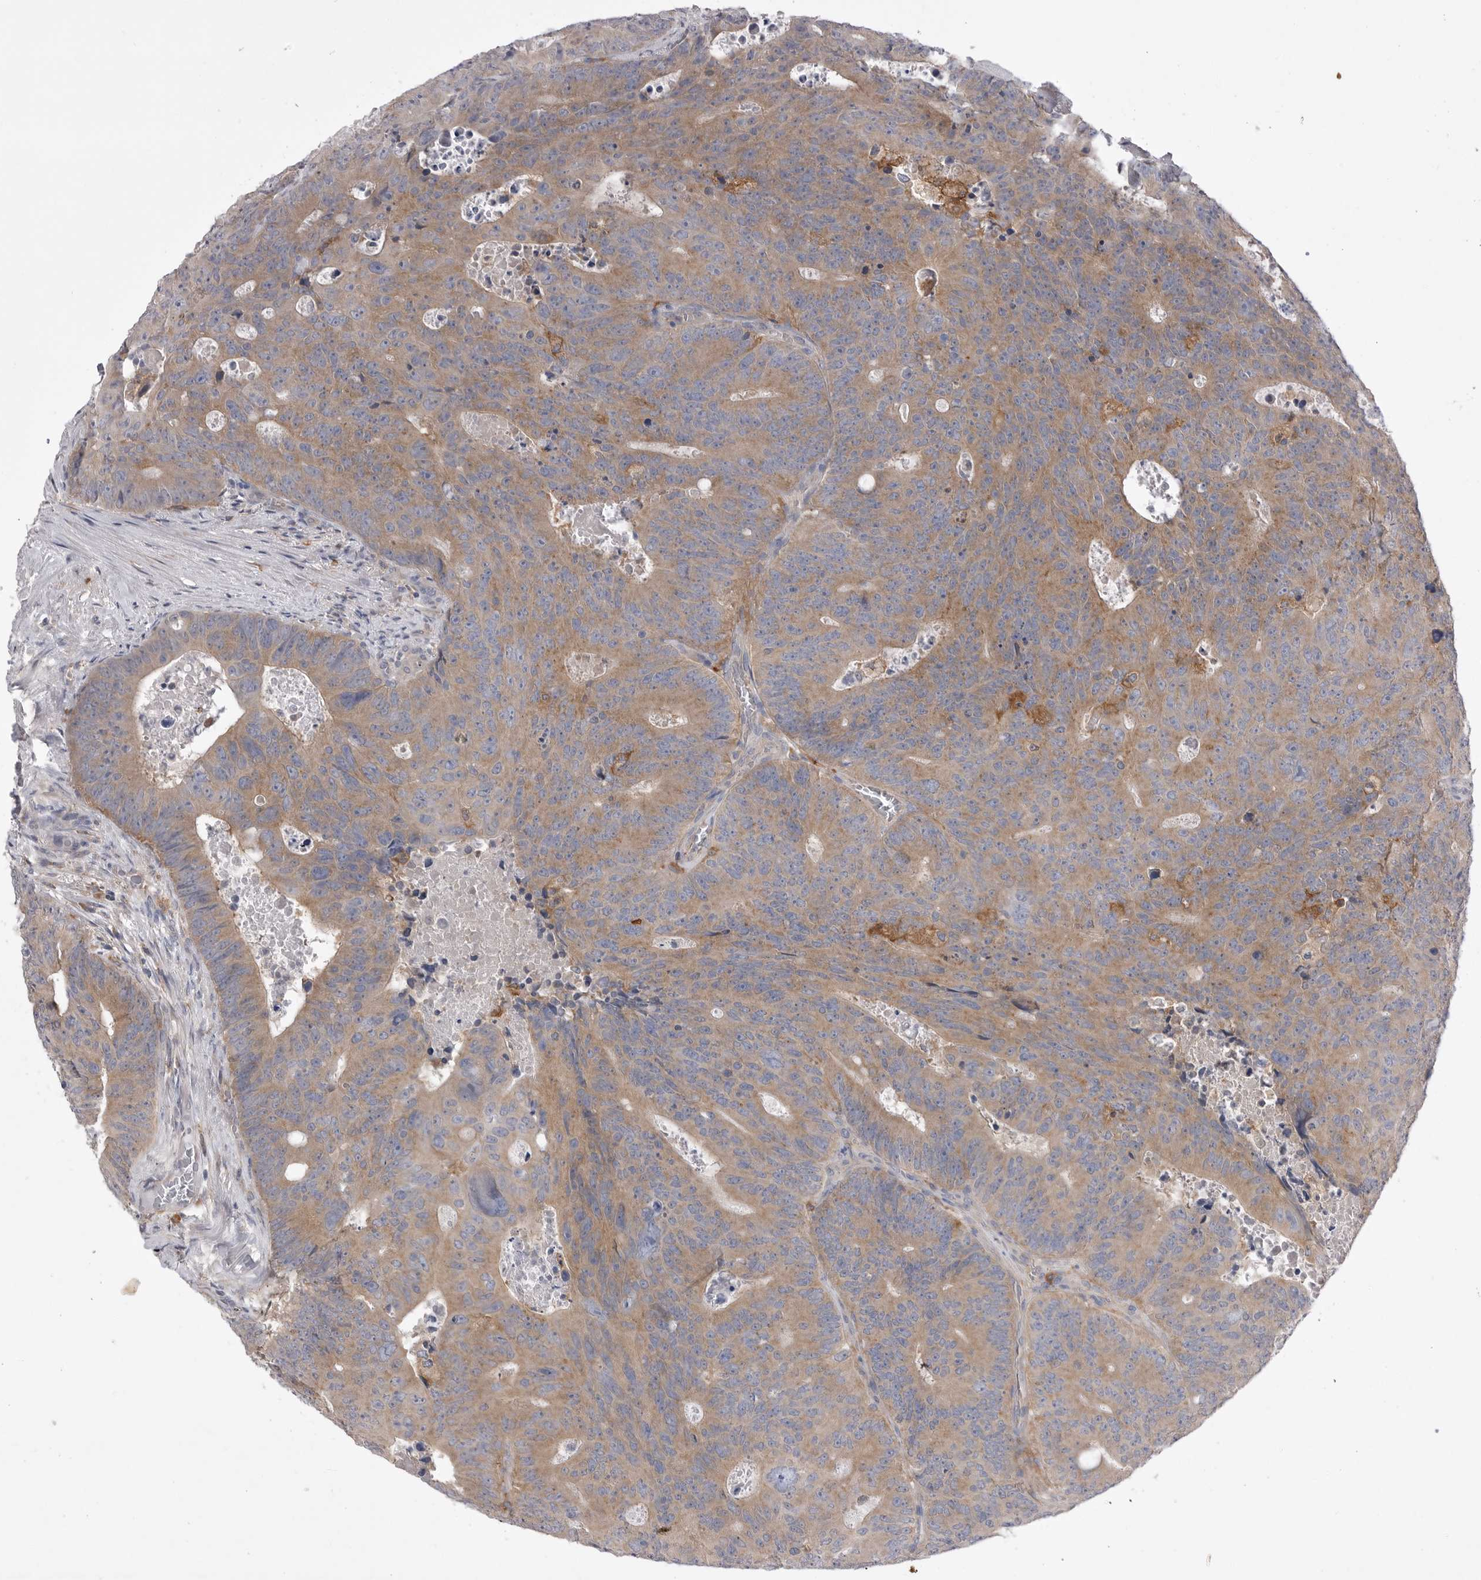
{"staining": {"intensity": "moderate", "quantity": ">75%", "location": "cytoplasmic/membranous"}, "tissue": "colorectal cancer", "cell_type": "Tumor cells", "image_type": "cancer", "snomed": [{"axis": "morphology", "description": "Adenocarcinoma, NOS"}, {"axis": "topography", "description": "Colon"}], "caption": "Colorectal cancer tissue reveals moderate cytoplasmic/membranous expression in approximately >75% of tumor cells", "gene": "VAC14", "patient": {"sex": "male", "age": 87}}